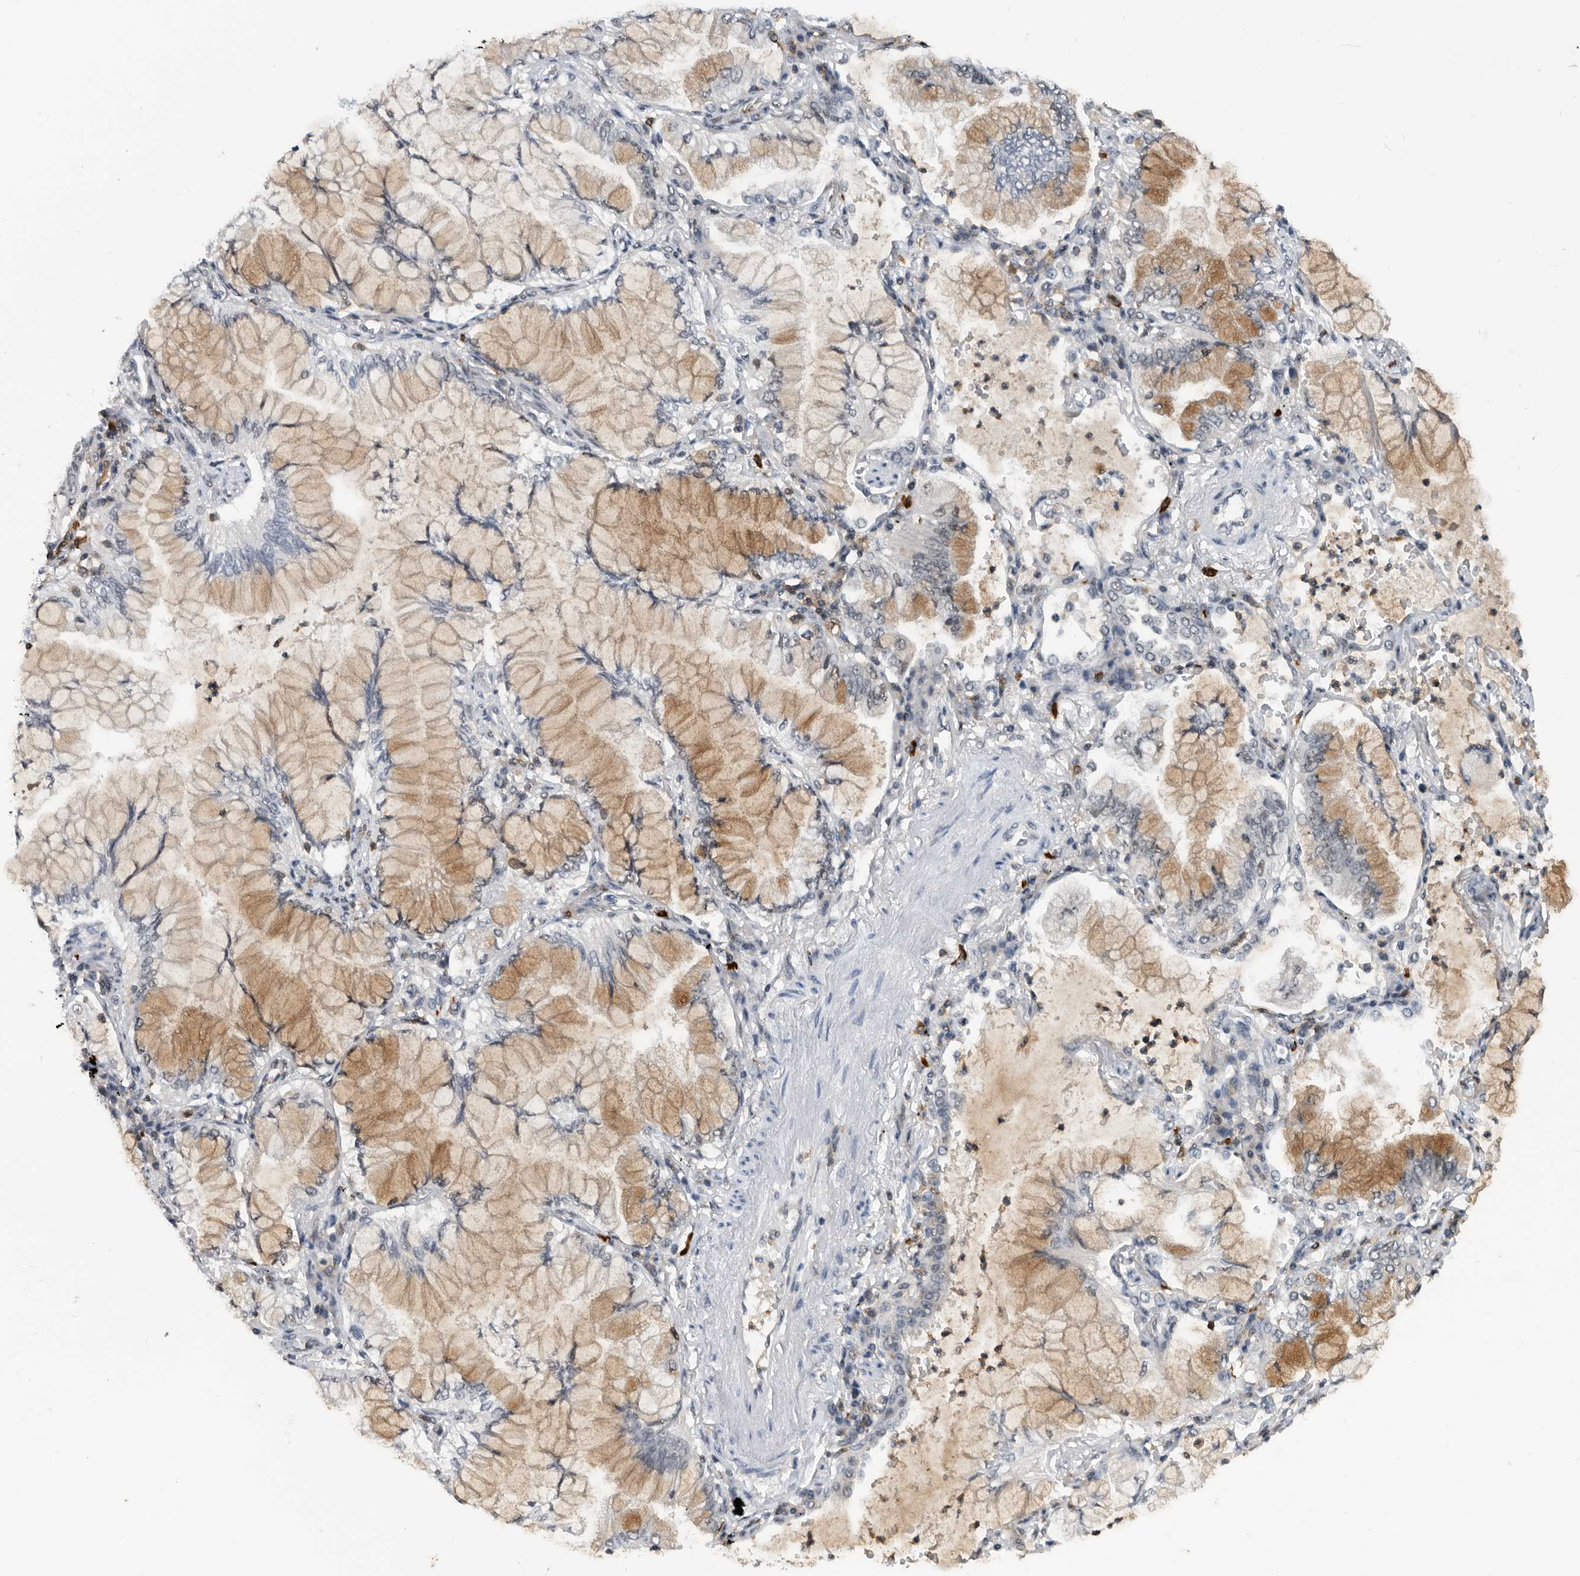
{"staining": {"intensity": "moderate", "quantity": "25%-75%", "location": "cytoplasmic/membranous"}, "tissue": "lung cancer", "cell_type": "Tumor cells", "image_type": "cancer", "snomed": [{"axis": "morphology", "description": "Adenocarcinoma, NOS"}, {"axis": "topography", "description": "Lung"}], "caption": "A brown stain shows moderate cytoplasmic/membranous staining of a protein in lung adenocarcinoma tumor cells.", "gene": "ZNF260", "patient": {"sex": "female", "age": 70}}